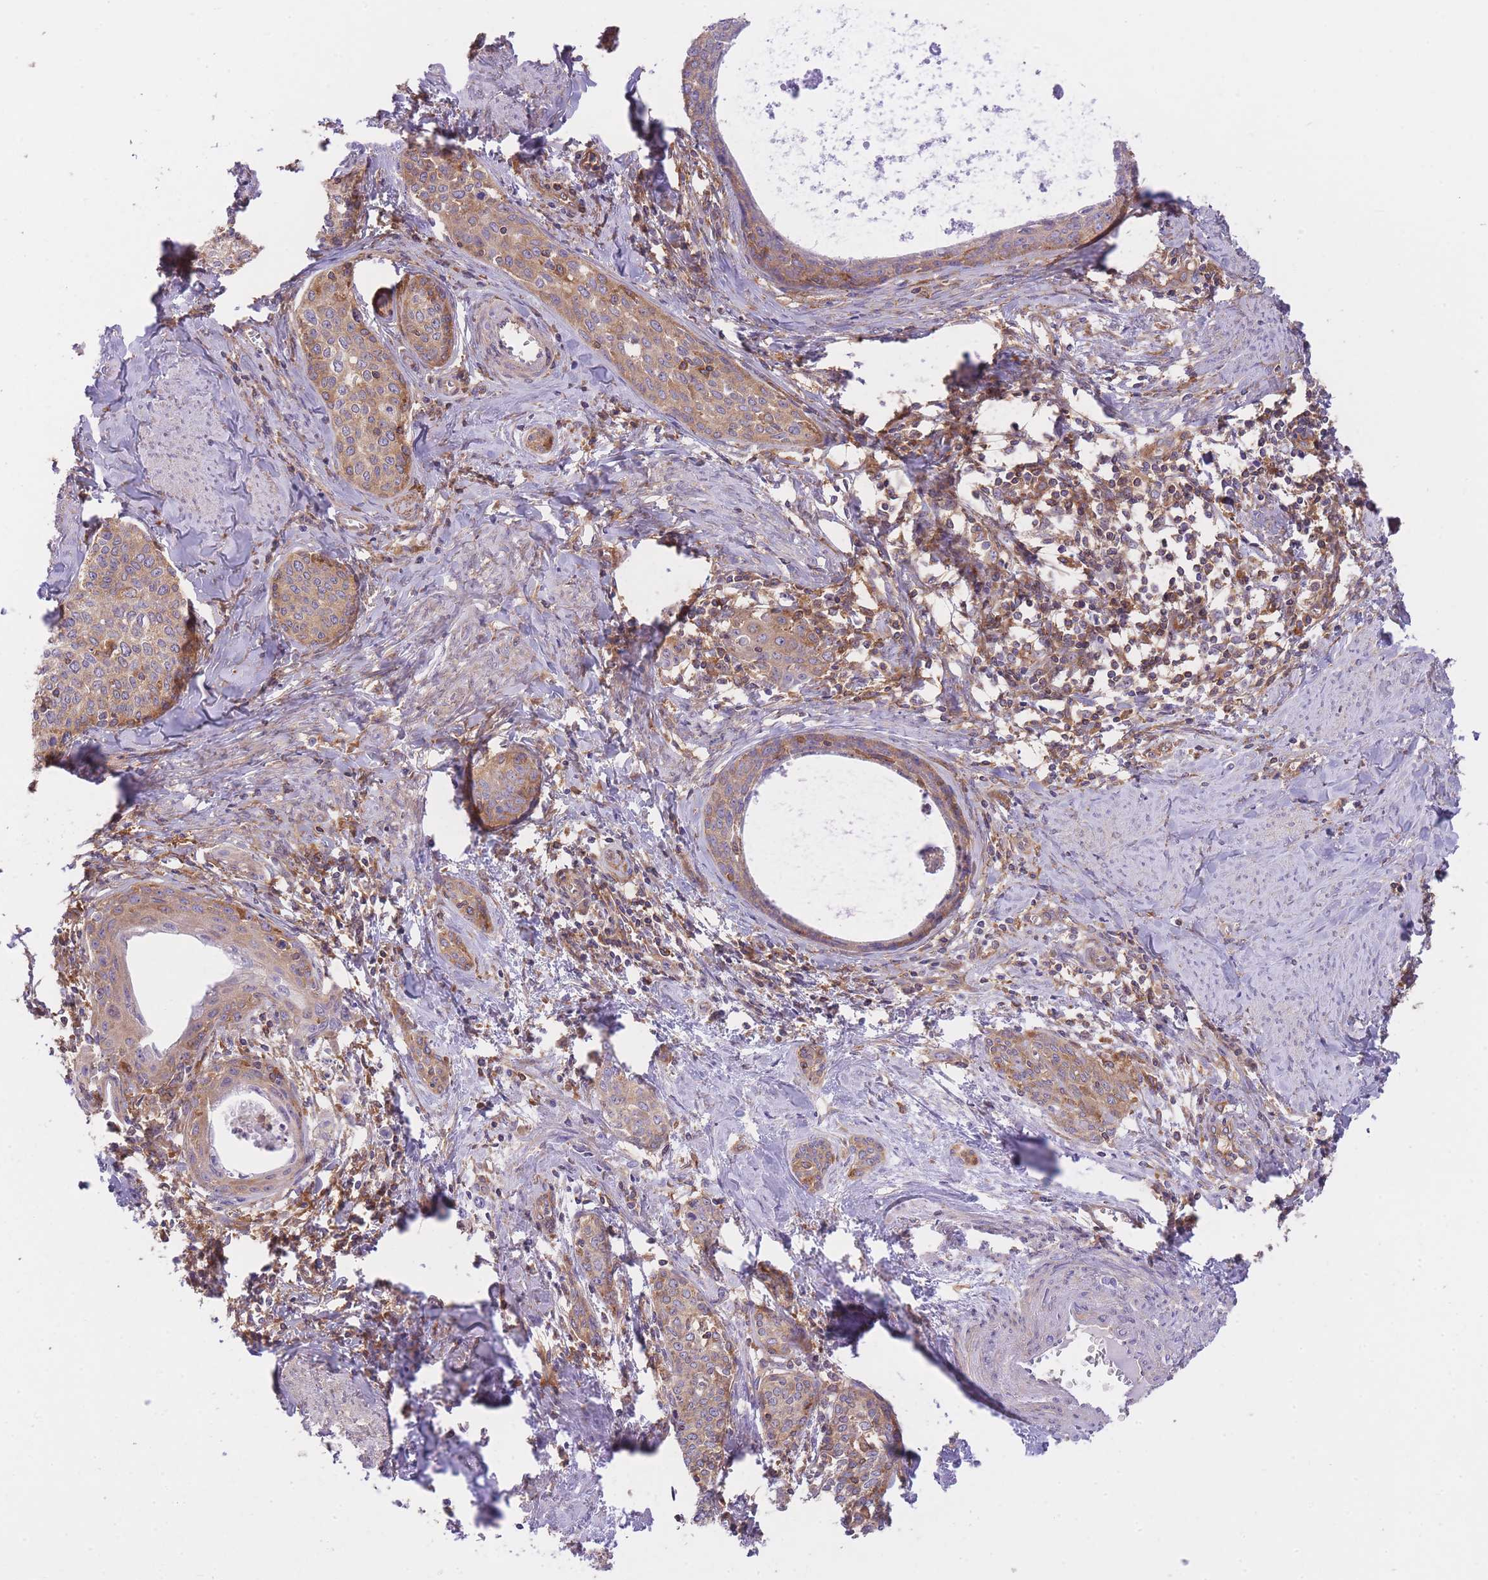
{"staining": {"intensity": "moderate", "quantity": ">75%", "location": "cytoplasmic/membranous"}, "tissue": "cervical cancer", "cell_type": "Tumor cells", "image_type": "cancer", "snomed": [{"axis": "morphology", "description": "Squamous cell carcinoma, NOS"}, {"axis": "morphology", "description": "Adenocarcinoma, NOS"}, {"axis": "topography", "description": "Cervix"}], "caption": "Protein expression analysis of squamous cell carcinoma (cervical) reveals moderate cytoplasmic/membranous expression in about >75% of tumor cells.", "gene": "PRKAR1A", "patient": {"sex": "female", "age": 52}}